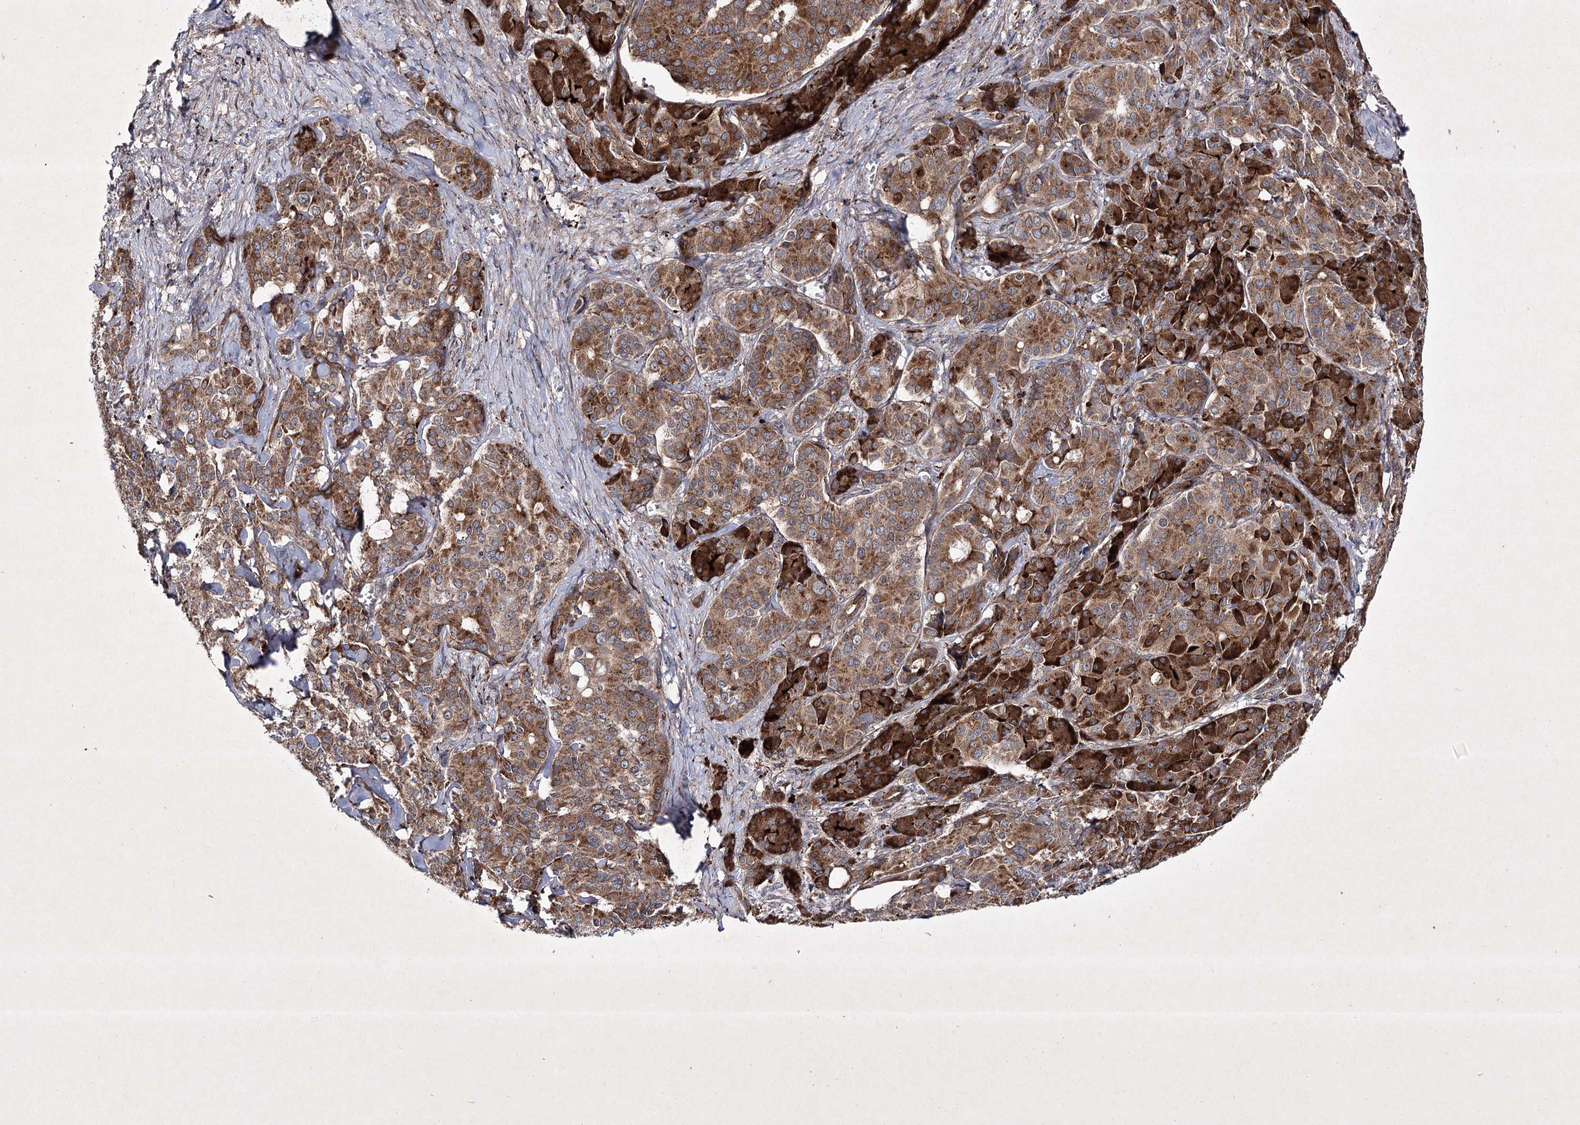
{"staining": {"intensity": "moderate", "quantity": ">75%", "location": "cytoplasmic/membranous"}, "tissue": "pancreatic cancer", "cell_type": "Tumor cells", "image_type": "cancer", "snomed": [{"axis": "morphology", "description": "Adenocarcinoma, NOS"}, {"axis": "topography", "description": "Pancreas"}], "caption": "Adenocarcinoma (pancreatic) stained with a brown dye reveals moderate cytoplasmic/membranous positive positivity in about >75% of tumor cells.", "gene": "ALG9", "patient": {"sex": "female", "age": 74}}